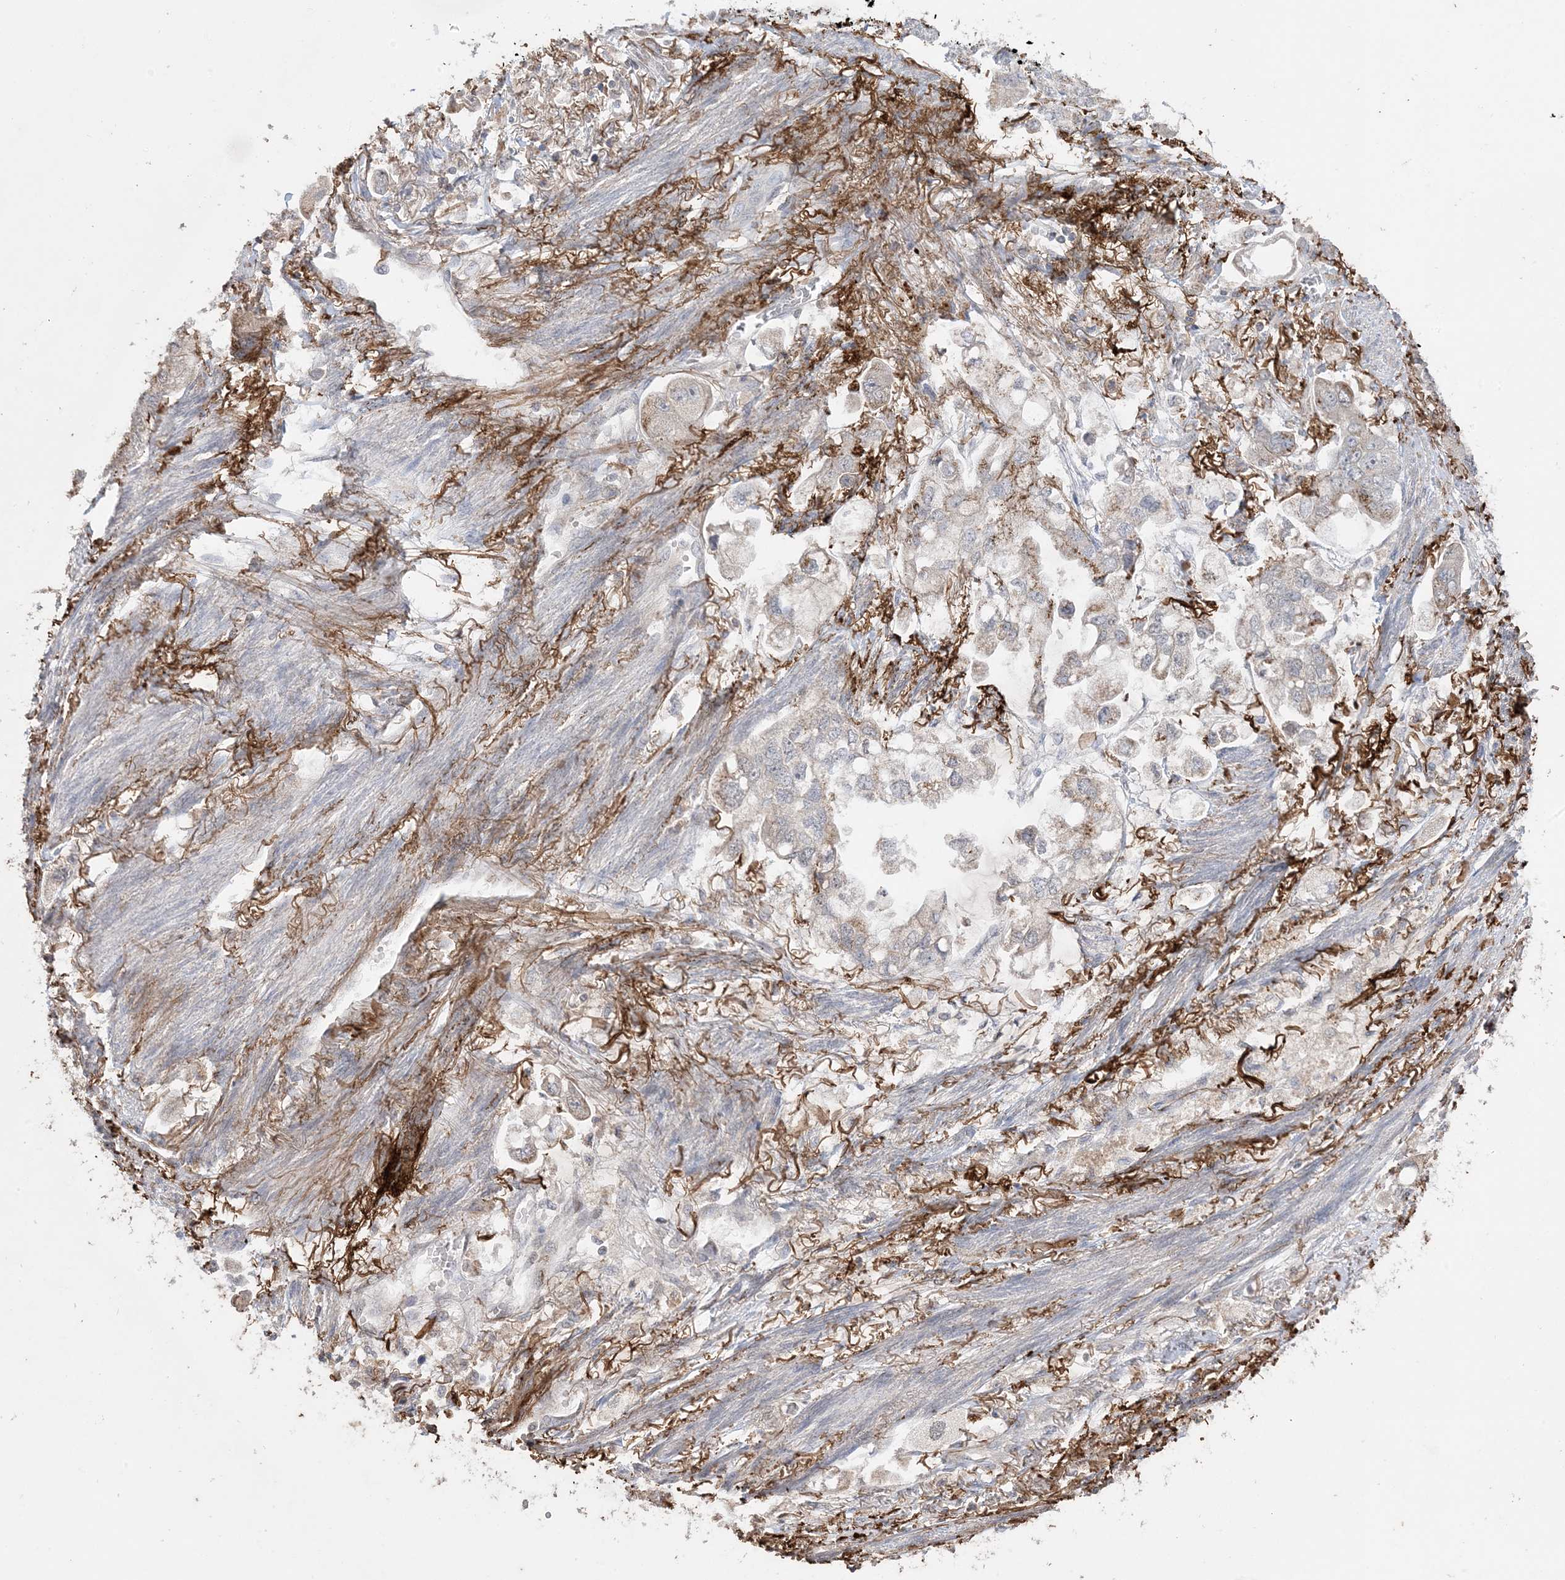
{"staining": {"intensity": "weak", "quantity": "25%-75%", "location": "cytoplasmic/membranous"}, "tissue": "stomach cancer", "cell_type": "Tumor cells", "image_type": "cancer", "snomed": [{"axis": "morphology", "description": "Adenocarcinoma, NOS"}, {"axis": "topography", "description": "Stomach"}], "caption": "Human stomach adenocarcinoma stained with a brown dye displays weak cytoplasmic/membranous positive positivity in about 25%-75% of tumor cells.", "gene": "XRN1", "patient": {"sex": "male", "age": 62}}